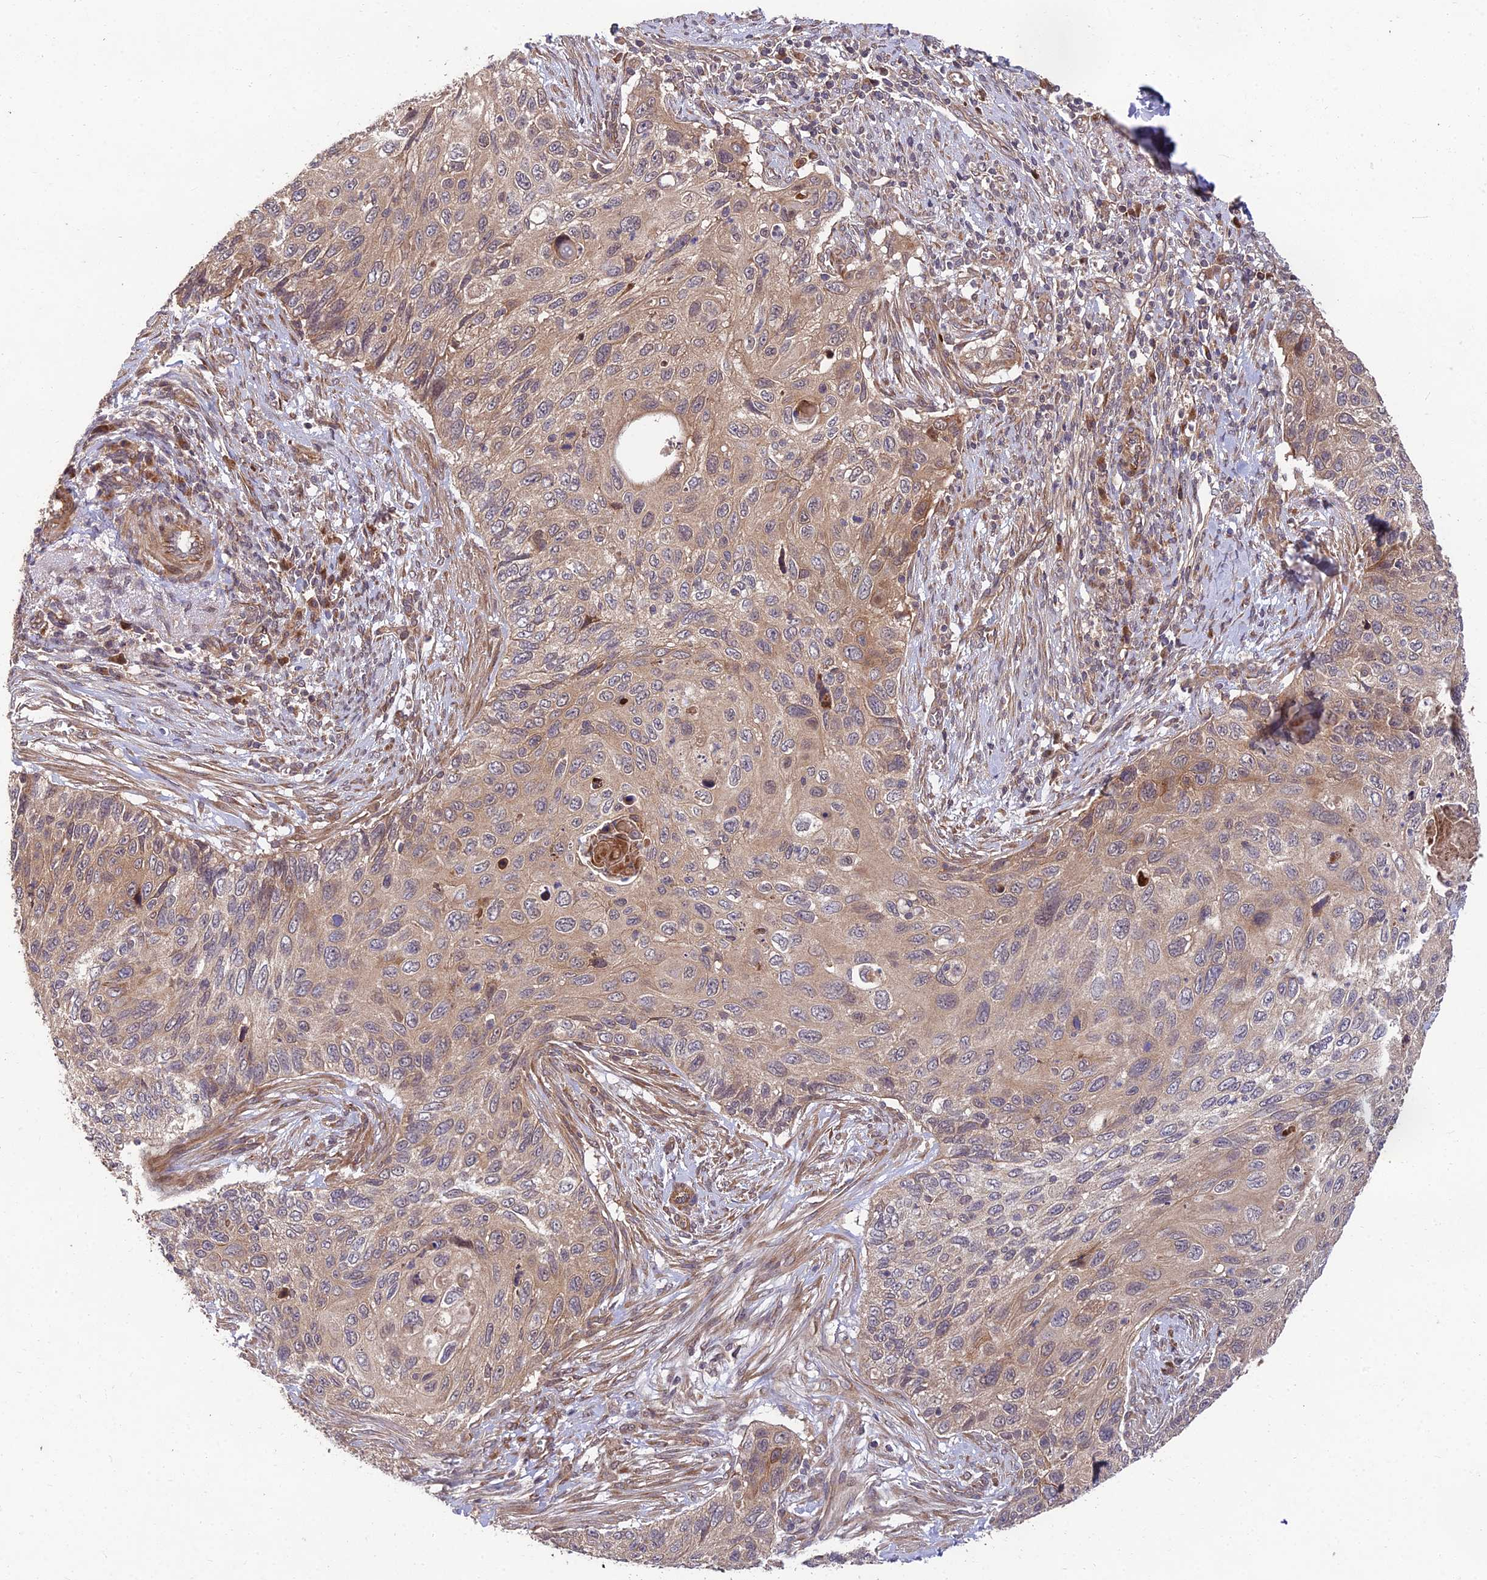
{"staining": {"intensity": "moderate", "quantity": "<25%", "location": "cytoplasmic/membranous"}, "tissue": "cervical cancer", "cell_type": "Tumor cells", "image_type": "cancer", "snomed": [{"axis": "morphology", "description": "Squamous cell carcinoma, NOS"}, {"axis": "topography", "description": "Cervix"}], "caption": "An IHC image of neoplastic tissue is shown. Protein staining in brown shows moderate cytoplasmic/membranous positivity in cervical squamous cell carcinoma within tumor cells. The staining was performed using DAB, with brown indicating positive protein expression. Nuclei are stained blue with hematoxylin.", "gene": "MKKS", "patient": {"sex": "female", "age": 70}}